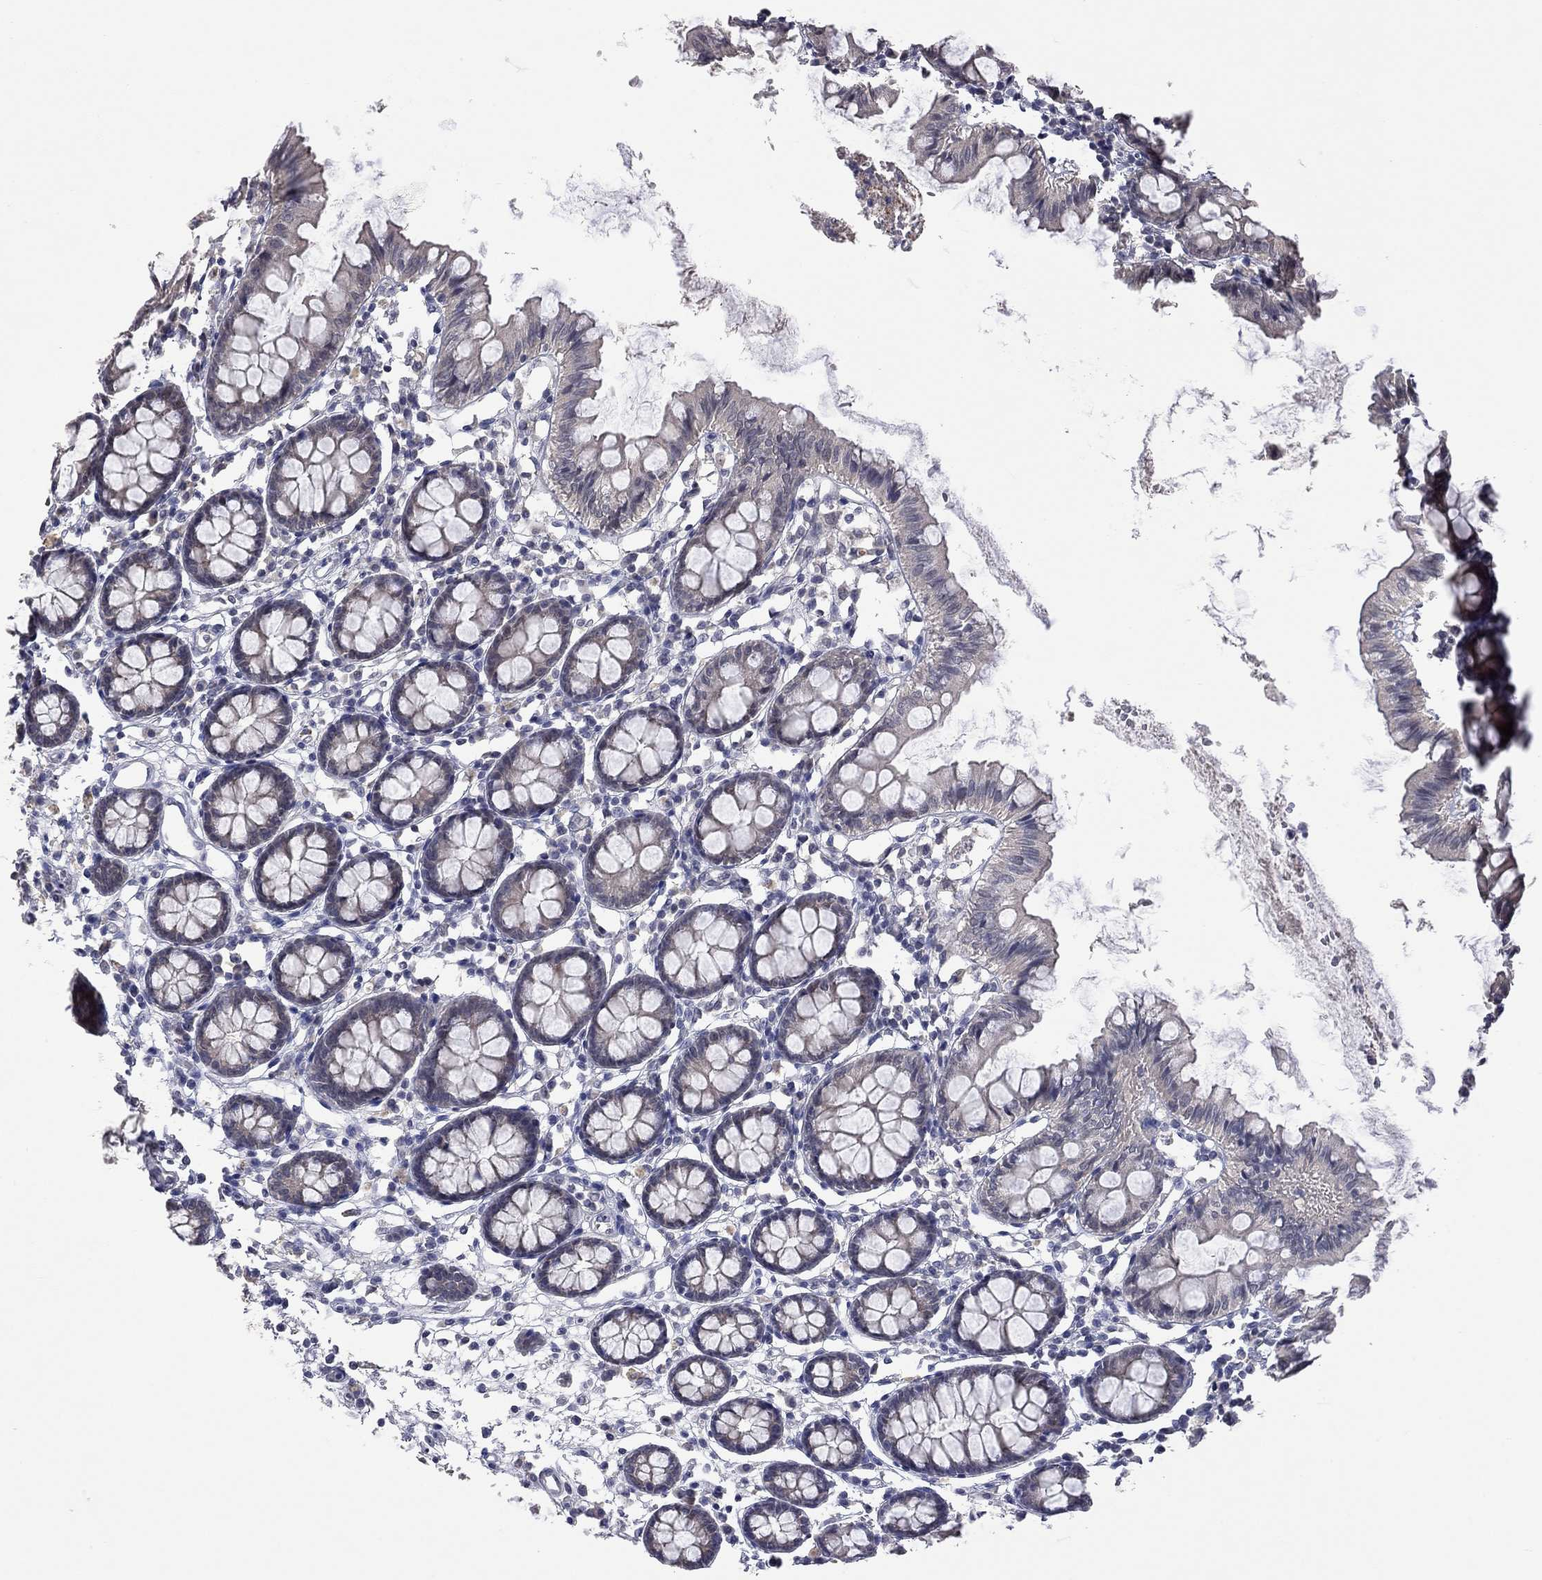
{"staining": {"intensity": "negative", "quantity": "none", "location": "none"}, "tissue": "colon", "cell_type": "Endothelial cells", "image_type": "normal", "snomed": [{"axis": "morphology", "description": "Normal tissue, NOS"}, {"axis": "topography", "description": "Colon"}], "caption": "This is a micrograph of immunohistochemistry staining of unremarkable colon, which shows no positivity in endothelial cells.", "gene": "FABP12", "patient": {"sex": "female", "age": 84}}